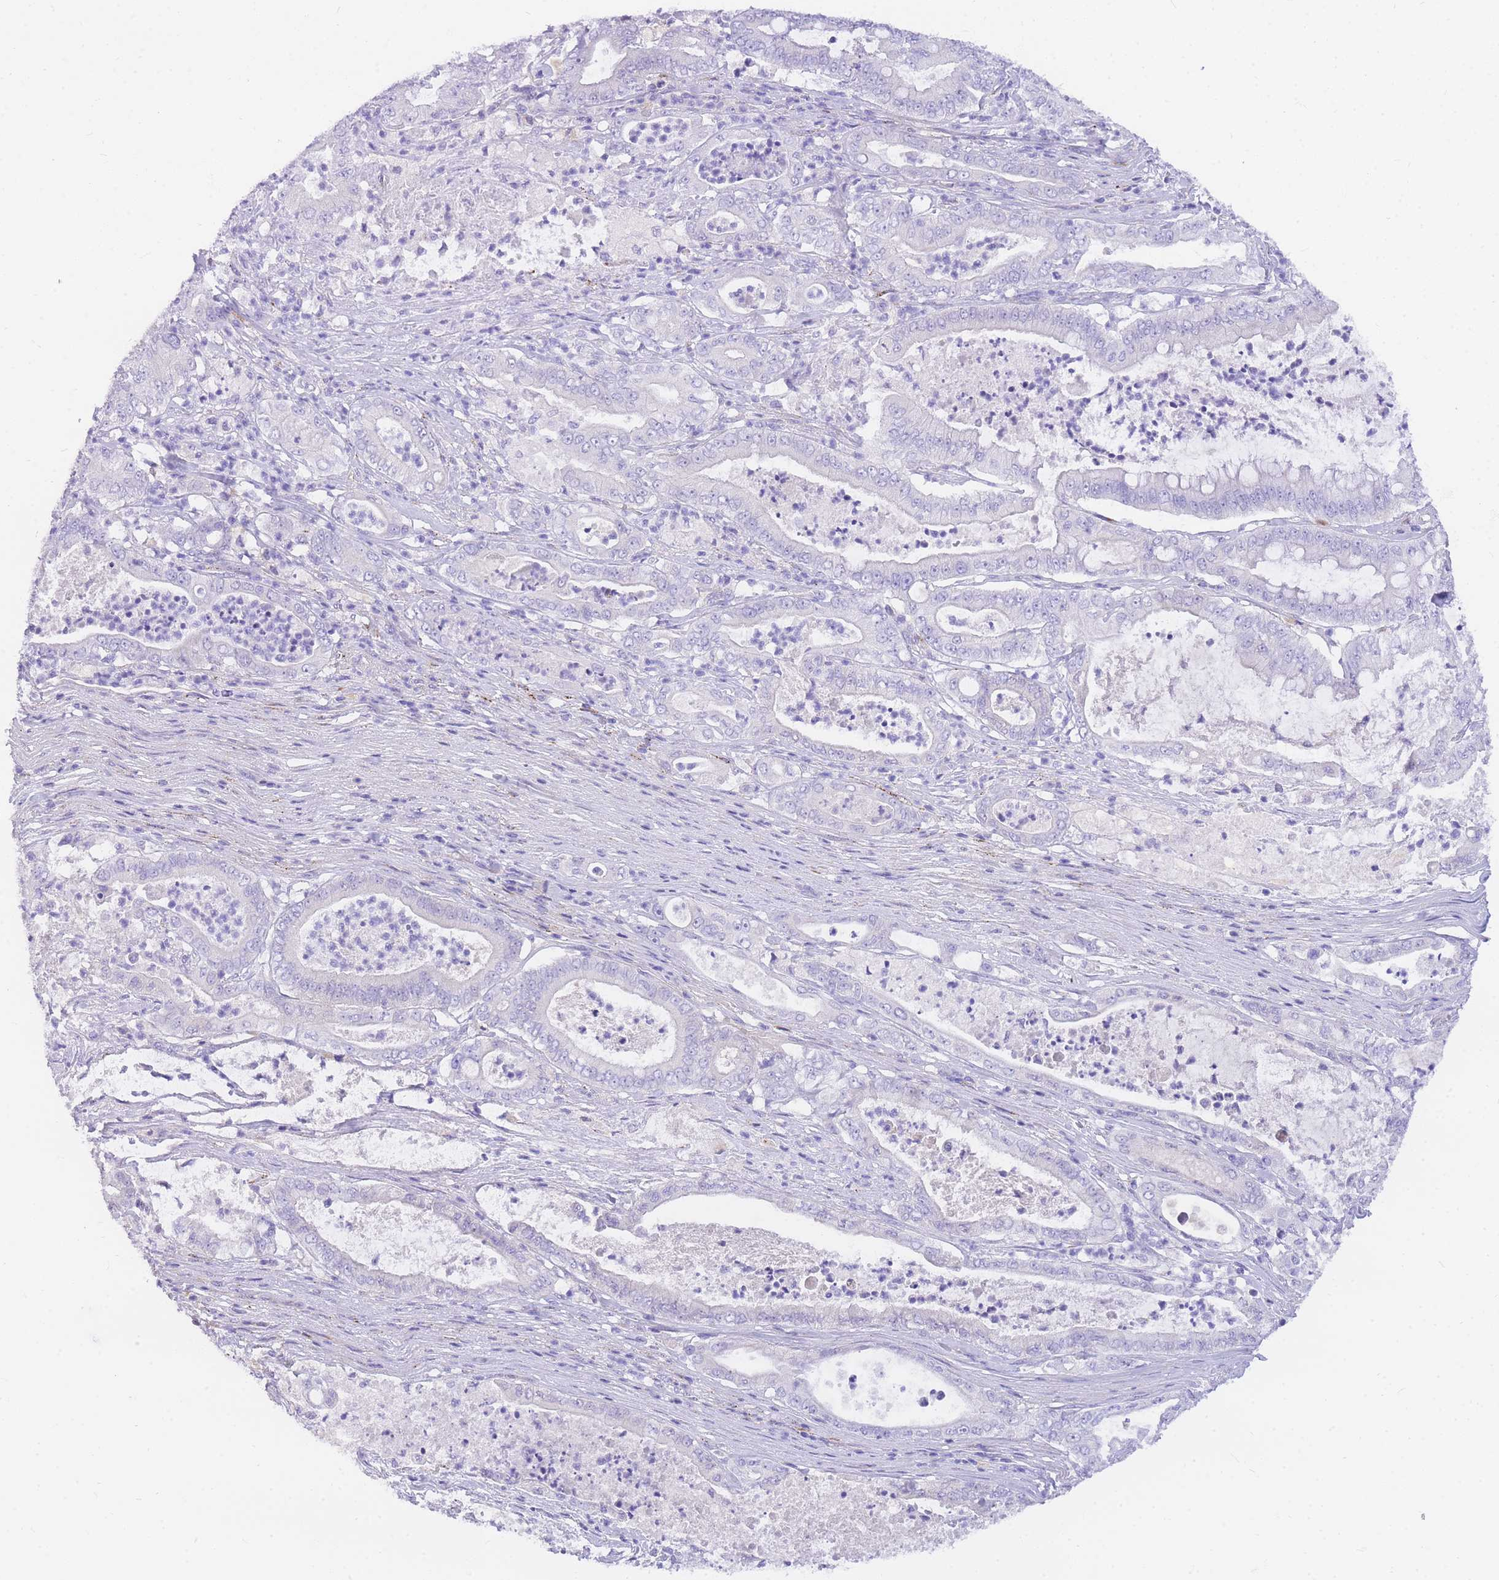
{"staining": {"intensity": "negative", "quantity": "none", "location": "none"}, "tissue": "pancreatic cancer", "cell_type": "Tumor cells", "image_type": "cancer", "snomed": [{"axis": "morphology", "description": "Adenocarcinoma, NOS"}, {"axis": "topography", "description": "Pancreas"}], "caption": "IHC of pancreatic cancer (adenocarcinoma) shows no staining in tumor cells.", "gene": "UPK1A", "patient": {"sex": "male", "age": 71}}